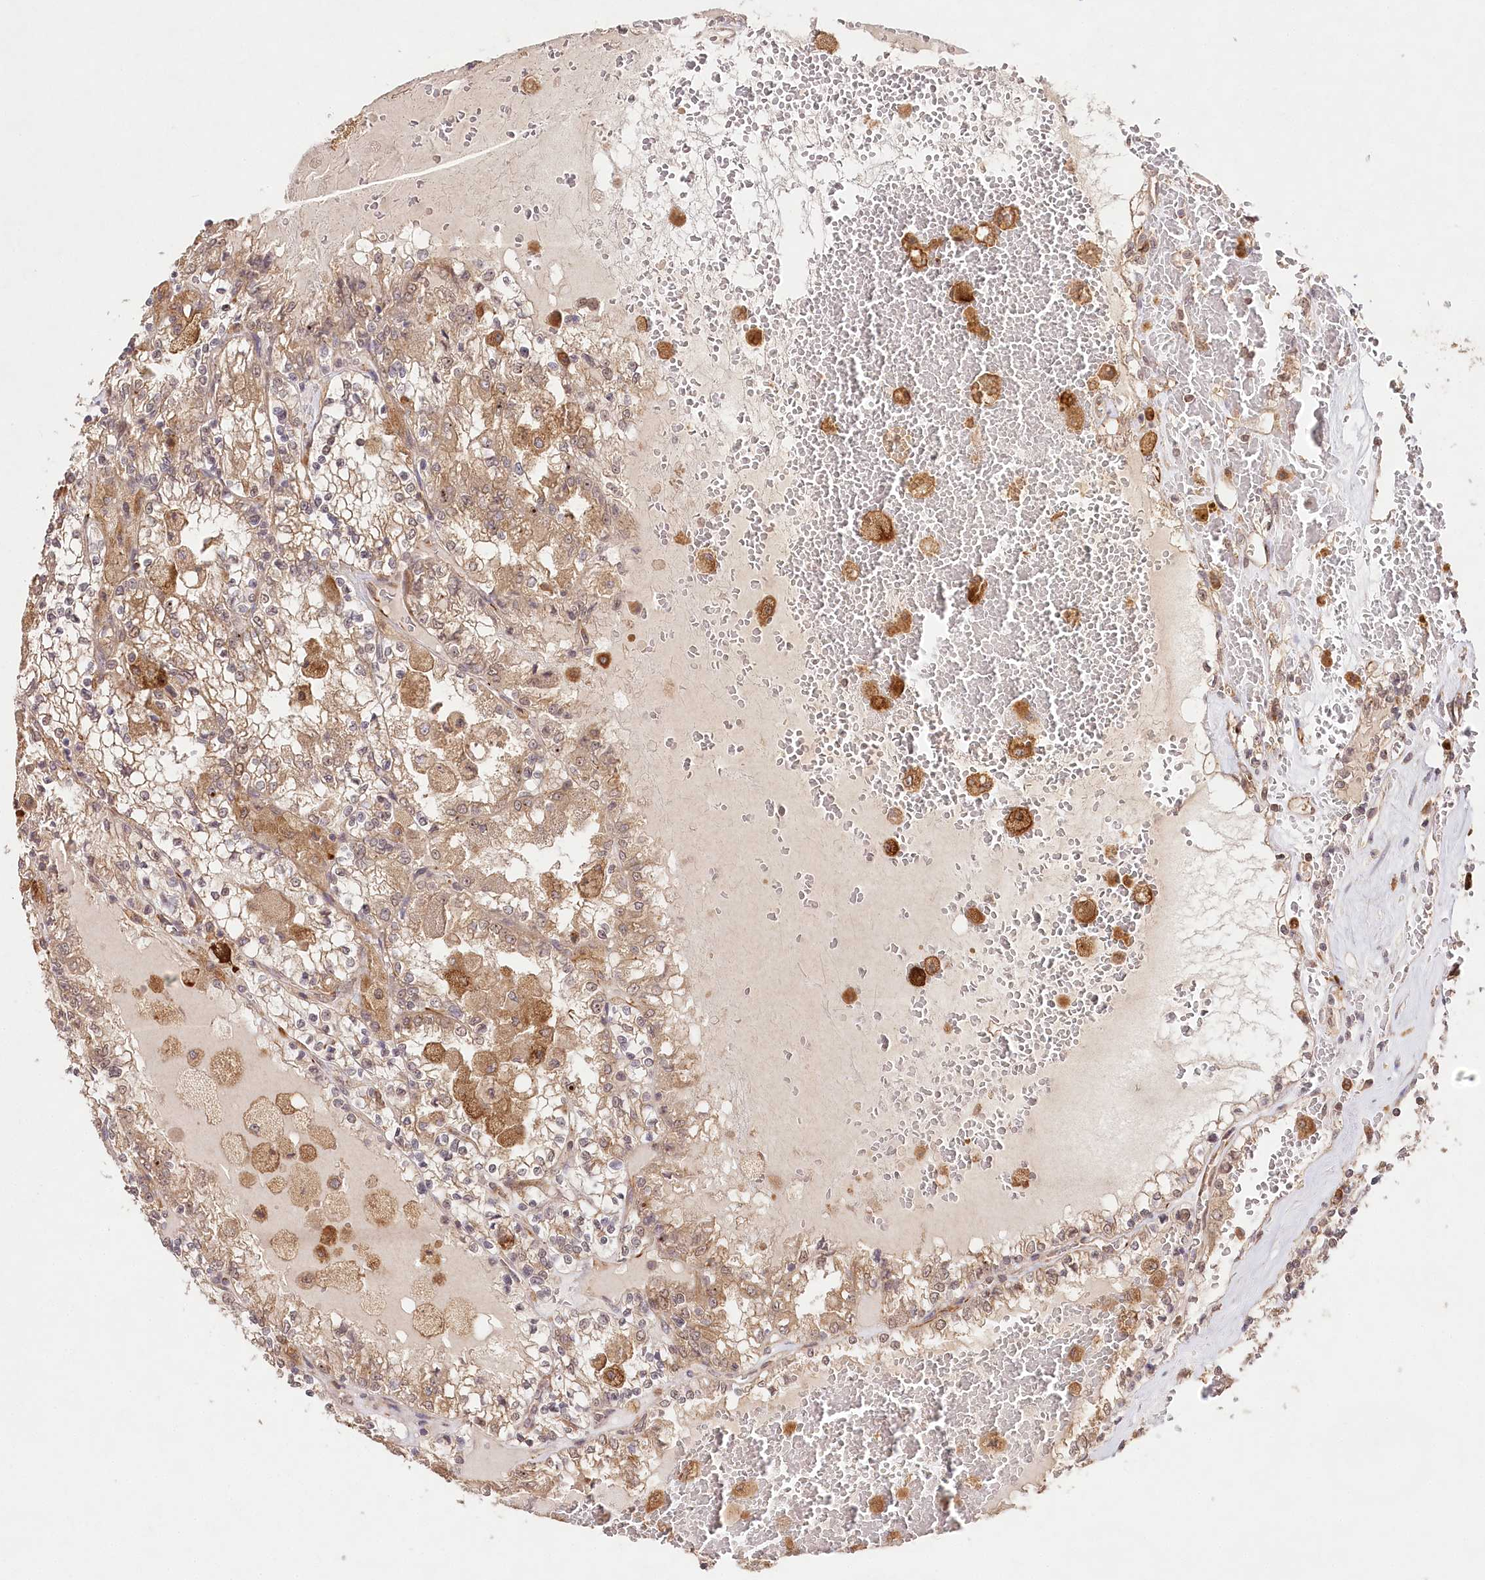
{"staining": {"intensity": "moderate", "quantity": ">75%", "location": "cytoplasmic/membranous"}, "tissue": "renal cancer", "cell_type": "Tumor cells", "image_type": "cancer", "snomed": [{"axis": "morphology", "description": "Adenocarcinoma, NOS"}, {"axis": "topography", "description": "Kidney"}], "caption": "This image shows renal cancer stained with IHC to label a protein in brown. The cytoplasmic/membranous of tumor cells show moderate positivity for the protein. Nuclei are counter-stained blue.", "gene": "DMXL1", "patient": {"sex": "female", "age": 56}}